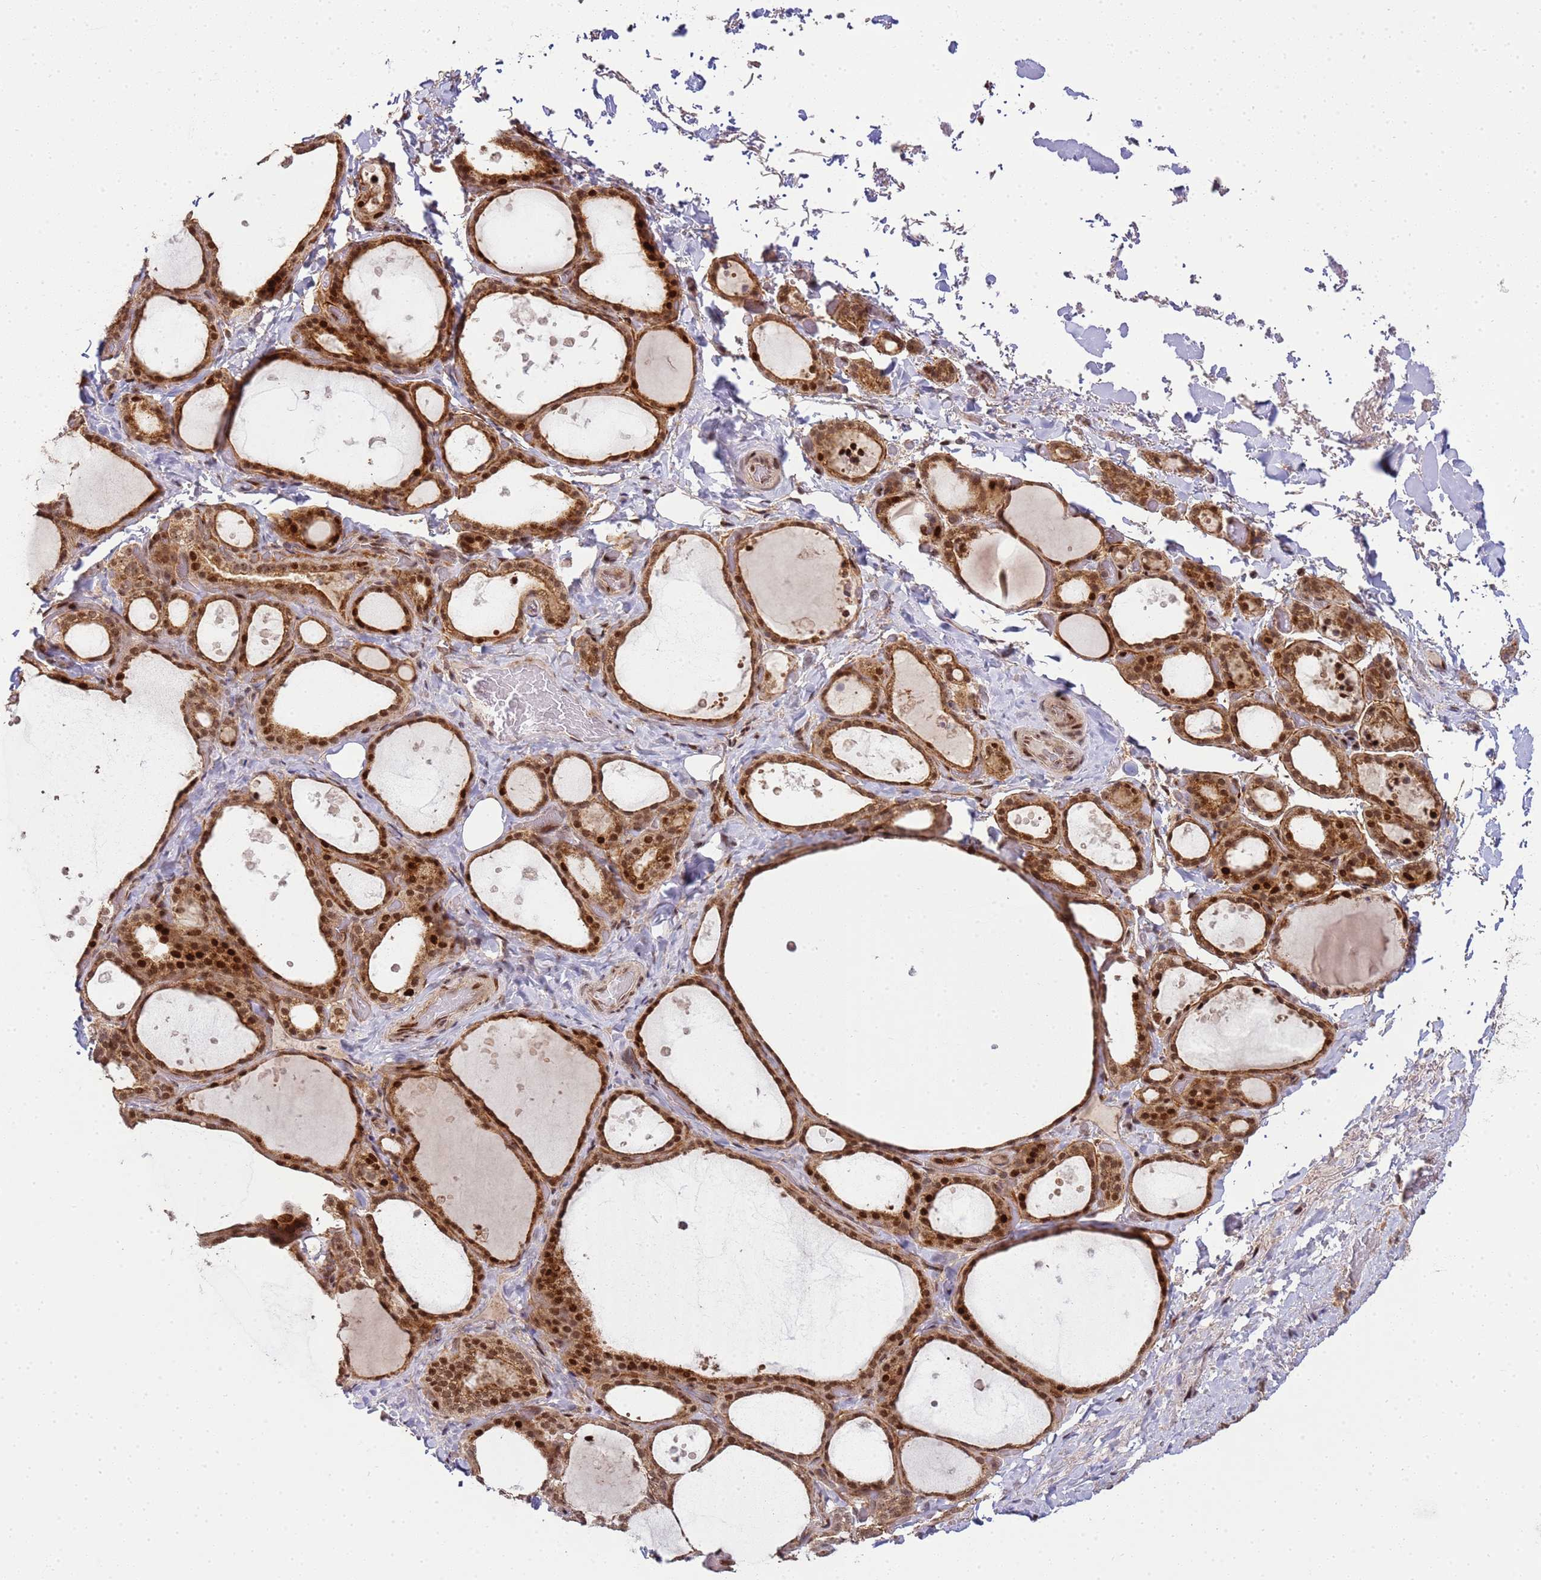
{"staining": {"intensity": "strong", "quantity": ">75%", "location": "cytoplasmic/membranous,nuclear"}, "tissue": "thyroid gland", "cell_type": "Glandular cells", "image_type": "normal", "snomed": [{"axis": "morphology", "description": "Normal tissue, NOS"}, {"axis": "topography", "description": "Thyroid gland"}], "caption": "Immunohistochemistry (DAB) staining of unremarkable thyroid gland displays strong cytoplasmic/membranous,nuclear protein positivity in approximately >75% of glandular cells. The staining was performed using DAB to visualize the protein expression in brown, while the nuclei were stained in blue with hematoxylin (Magnification: 20x).", "gene": "PEX14", "patient": {"sex": "female", "age": 44}}